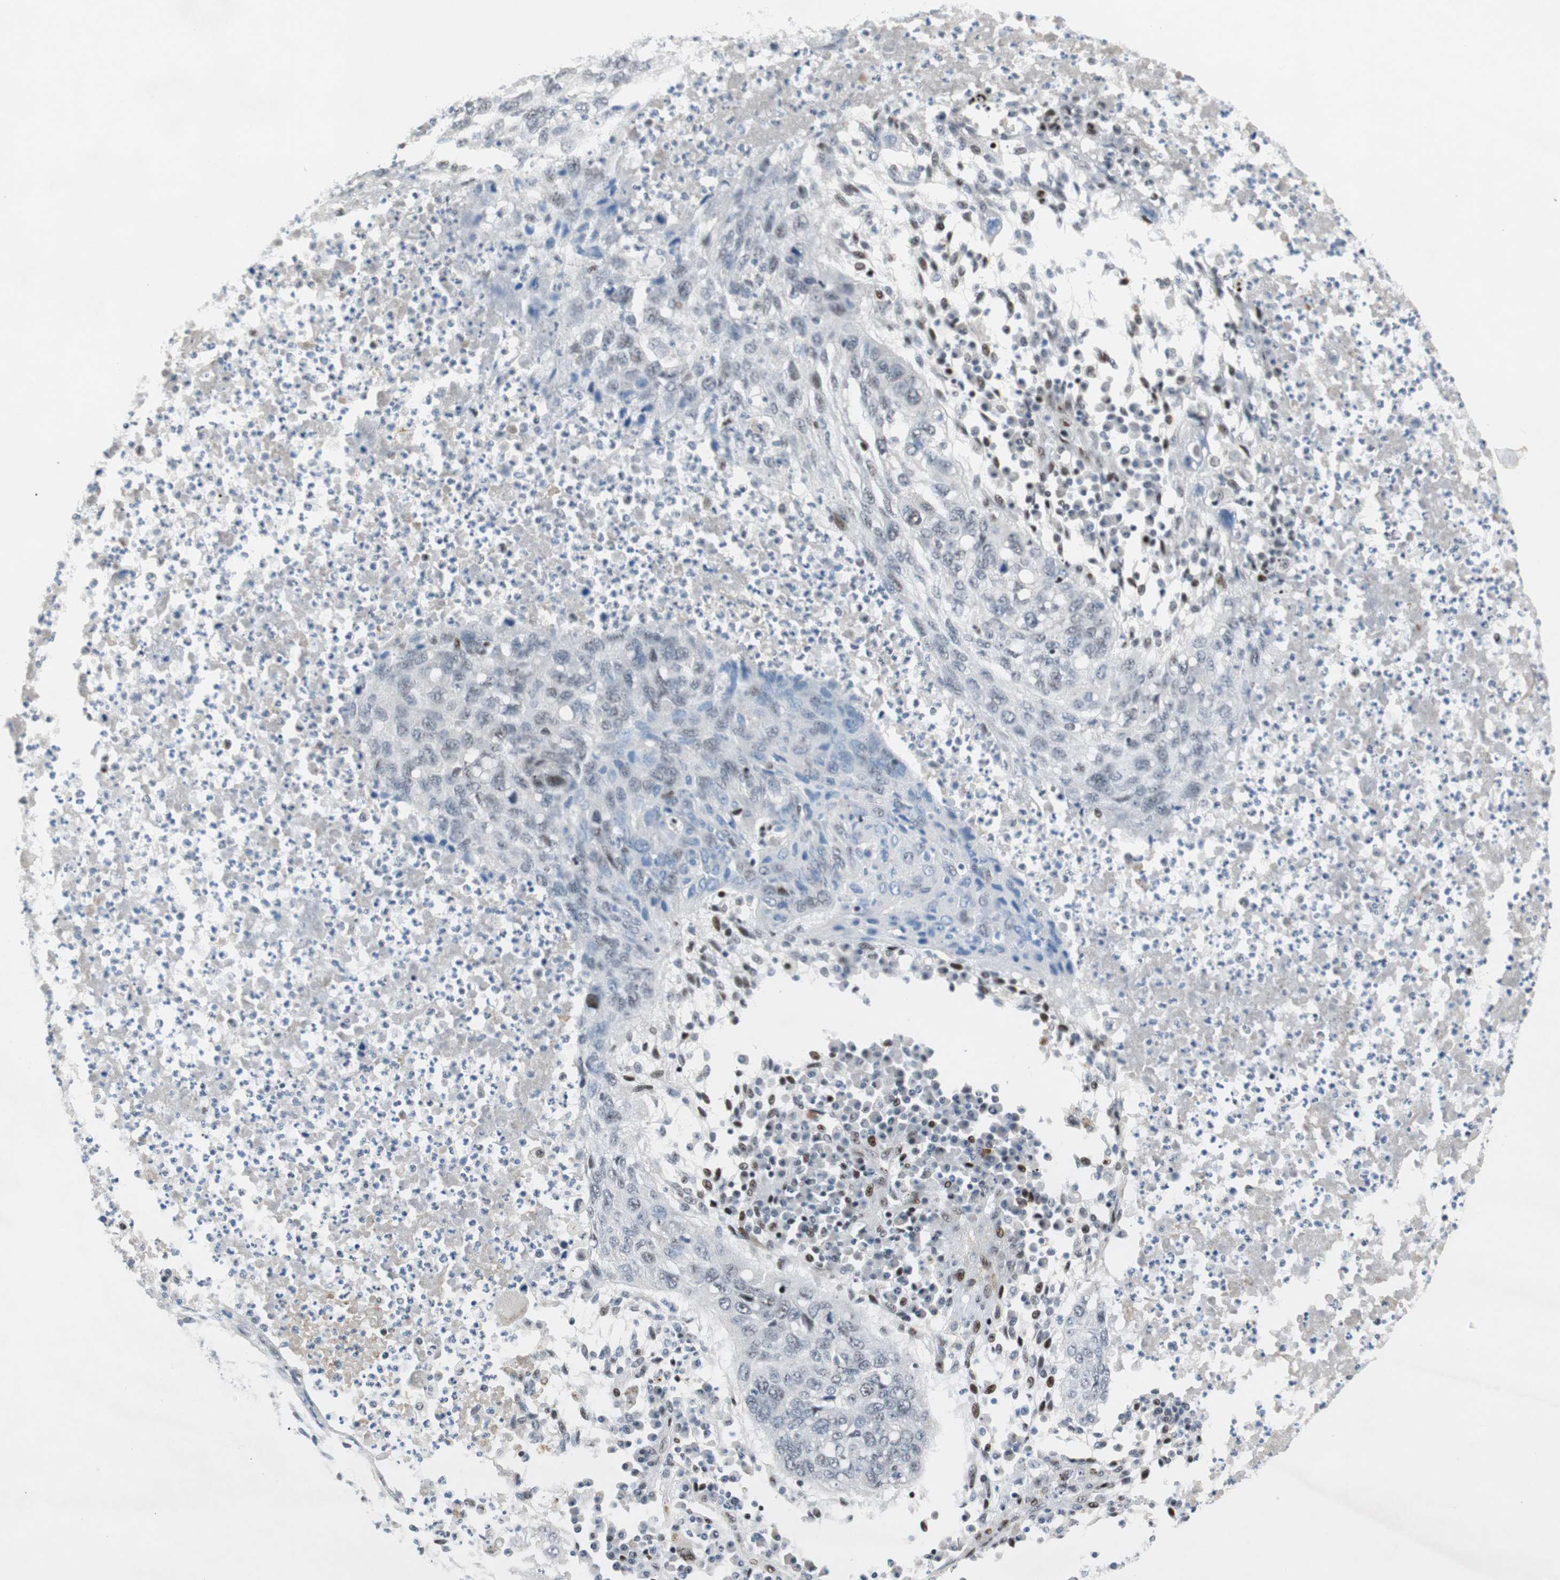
{"staining": {"intensity": "weak", "quantity": "<25%", "location": "nuclear"}, "tissue": "lung cancer", "cell_type": "Tumor cells", "image_type": "cancer", "snomed": [{"axis": "morphology", "description": "Squamous cell carcinoma, NOS"}, {"axis": "topography", "description": "Lung"}], "caption": "Immunohistochemistry histopathology image of lung cancer stained for a protein (brown), which exhibits no staining in tumor cells. (Brightfield microscopy of DAB immunohistochemistry (IHC) at high magnification).", "gene": "FBXO44", "patient": {"sex": "female", "age": 63}}